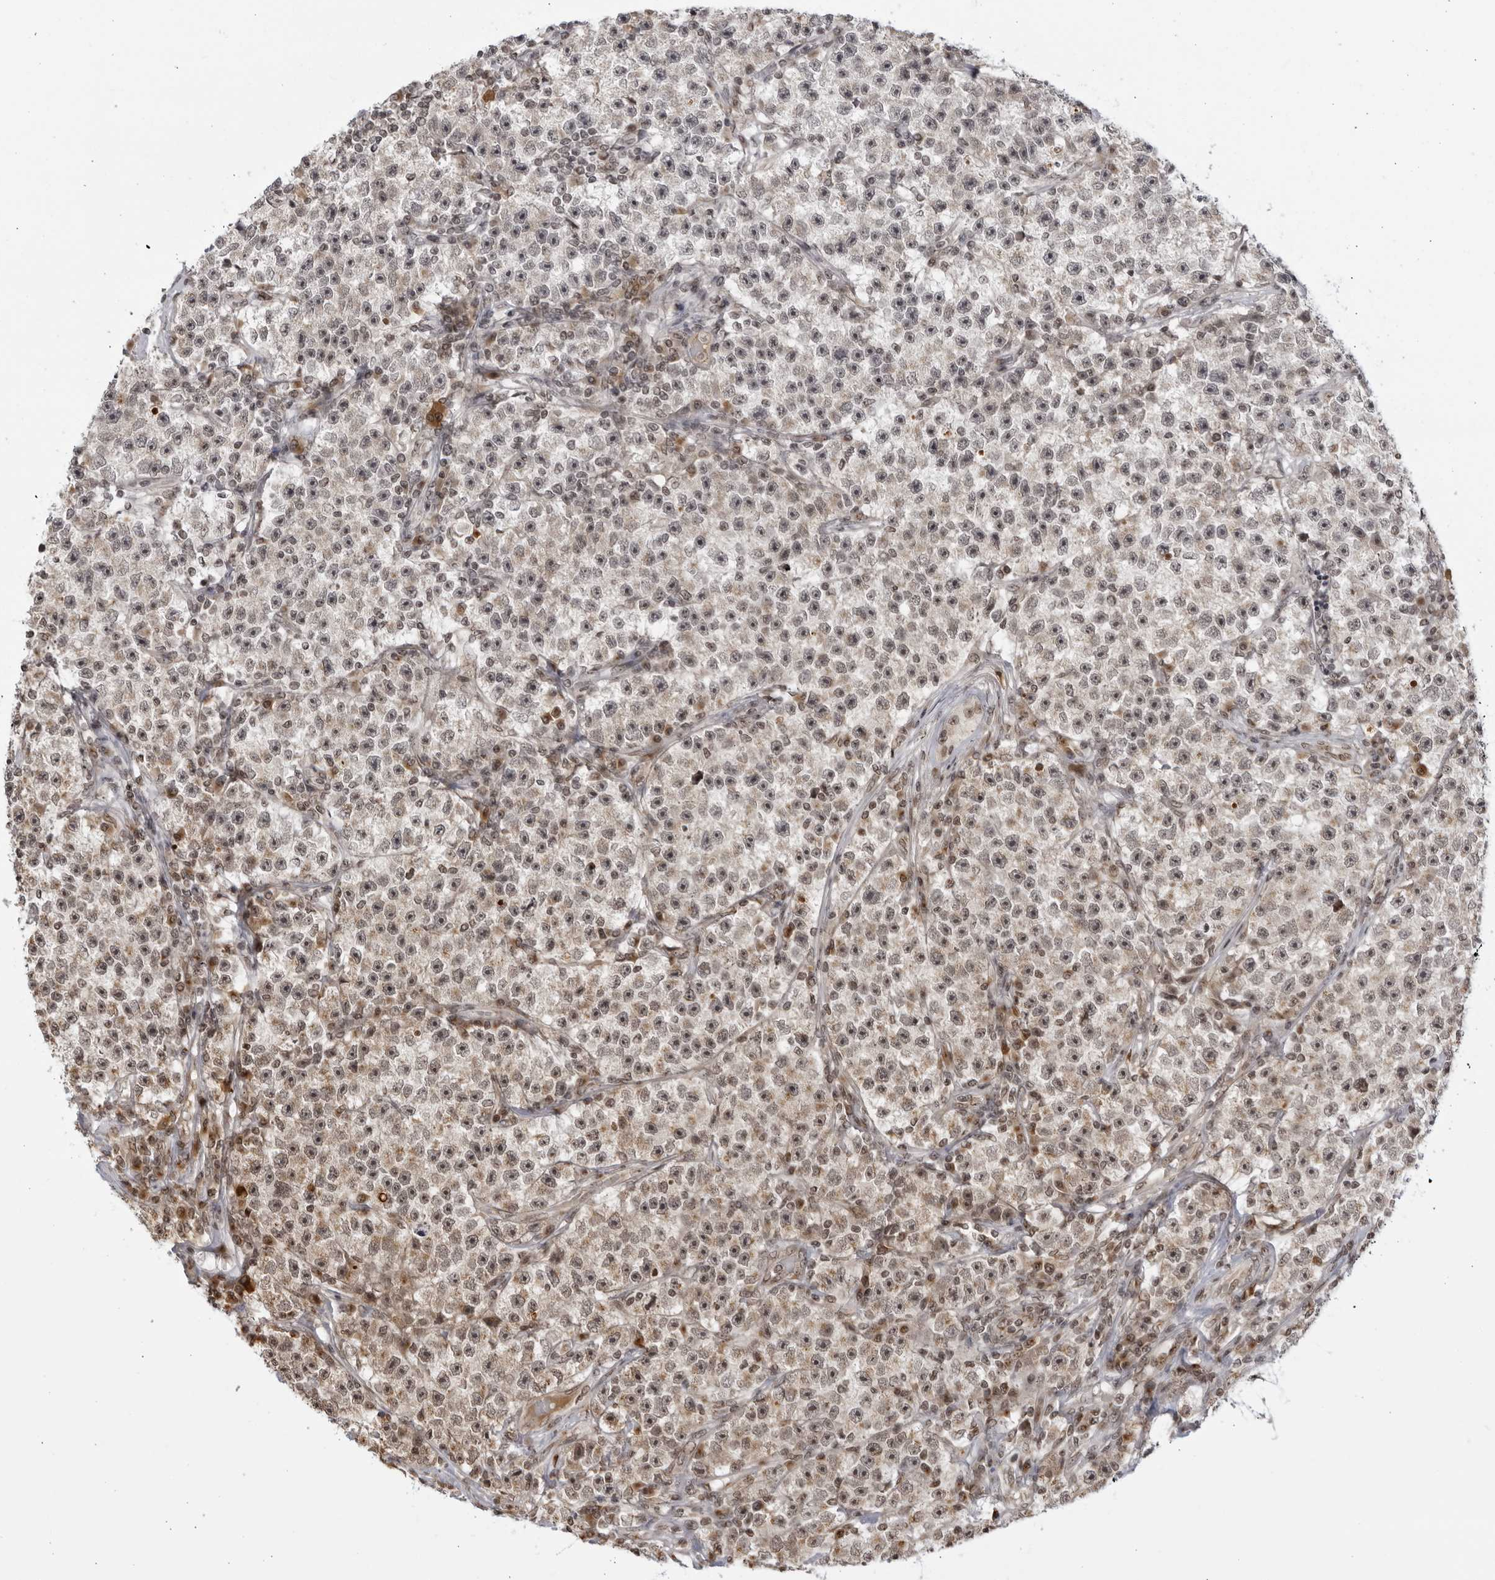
{"staining": {"intensity": "weak", "quantity": "<25%", "location": "cytoplasmic/membranous,nuclear"}, "tissue": "testis cancer", "cell_type": "Tumor cells", "image_type": "cancer", "snomed": [{"axis": "morphology", "description": "Seminoma, NOS"}, {"axis": "topography", "description": "Testis"}], "caption": "Tumor cells show no significant protein staining in testis cancer. Brightfield microscopy of immunohistochemistry (IHC) stained with DAB (3,3'-diaminobenzidine) (brown) and hematoxylin (blue), captured at high magnification.", "gene": "RASGEF1C", "patient": {"sex": "male", "age": 22}}